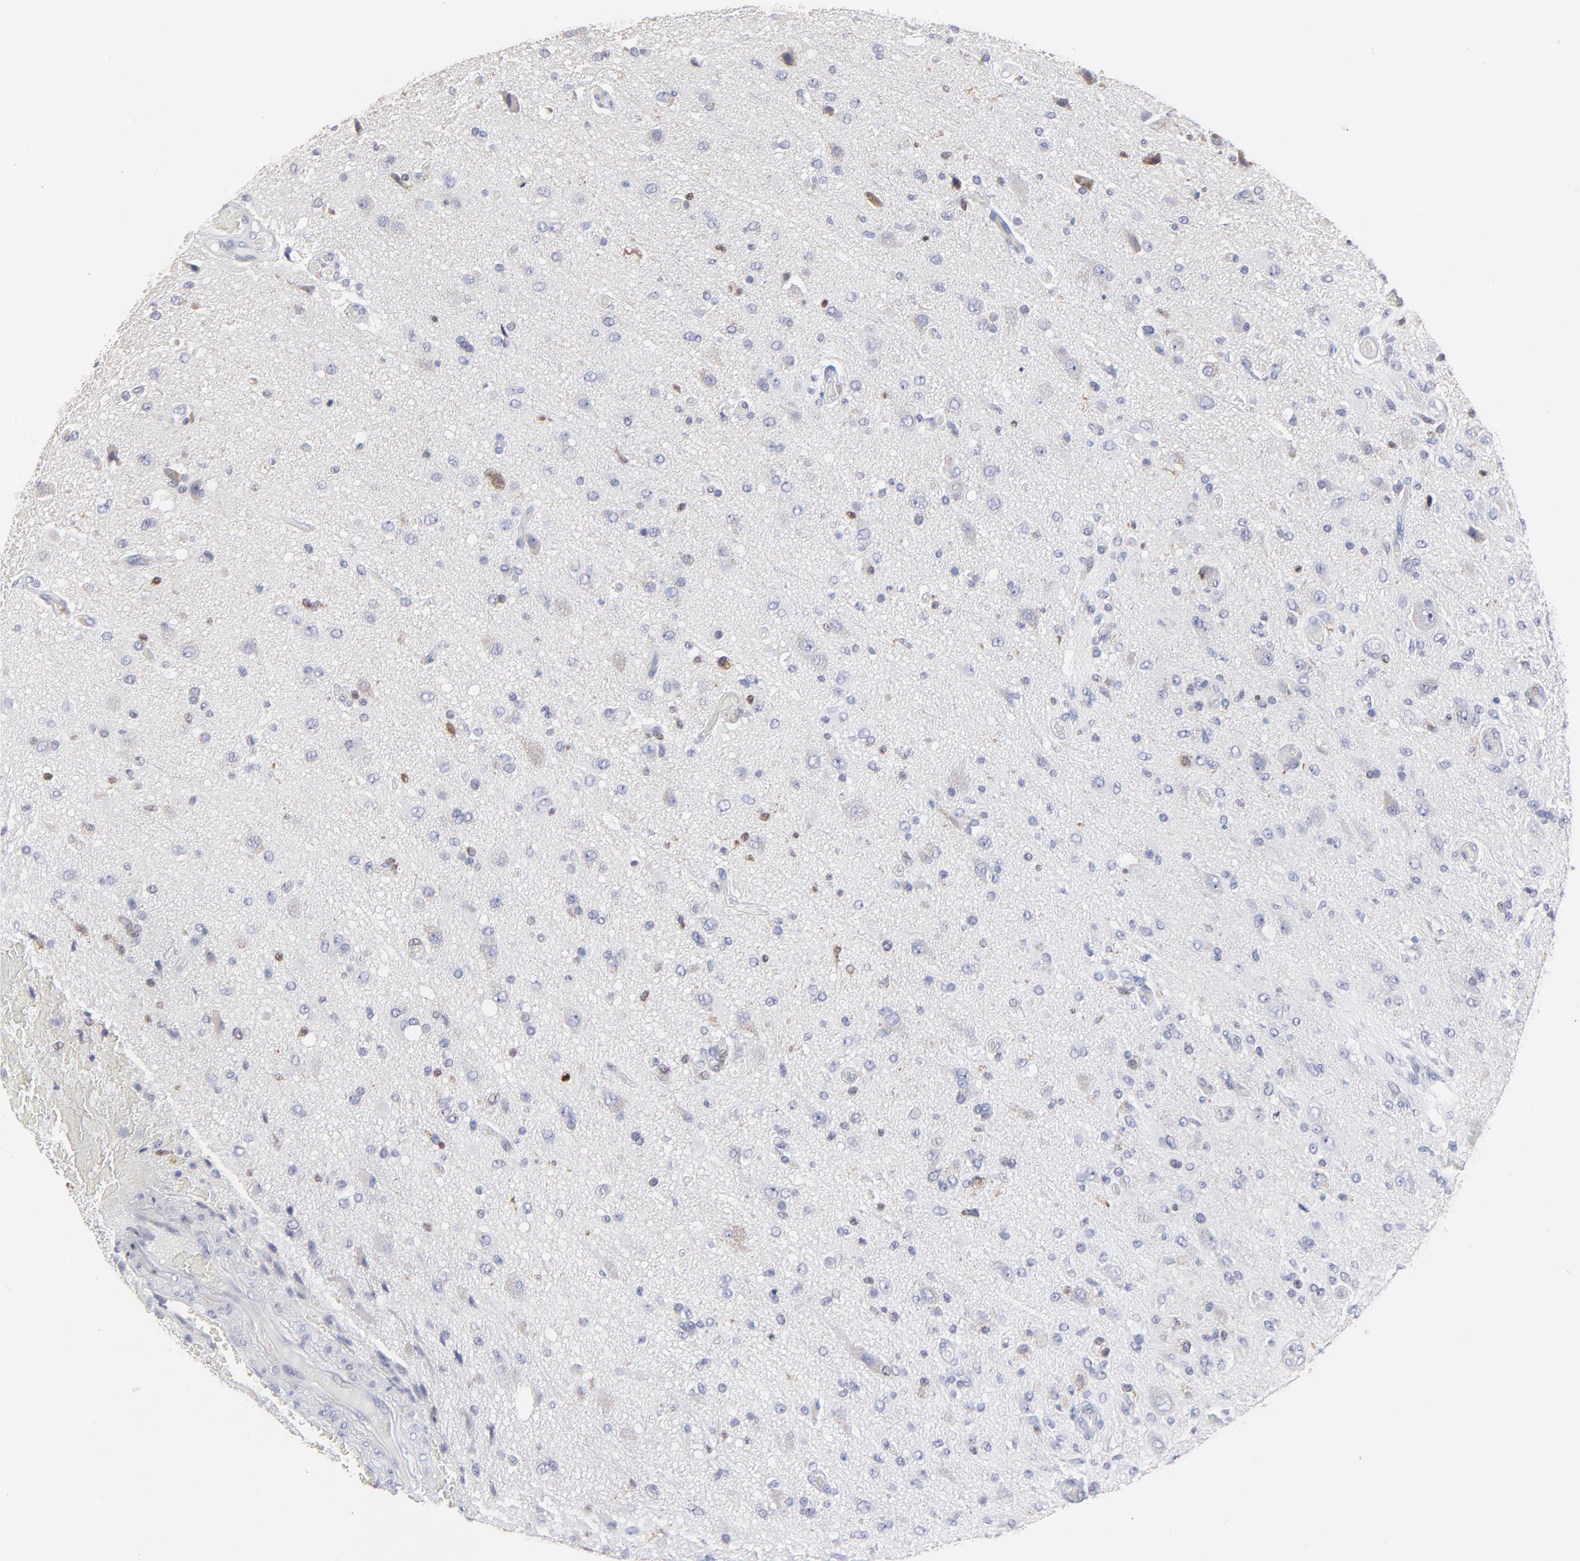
{"staining": {"intensity": "weak", "quantity": "<25%", "location": "cytoplasmic/membranous,nuclear"}, "tissue": "glioma", "cell_type": "Tumor cells", "image_type": "cancer", "snomed": [{"axis": "morphology", "description": "Normal tissue, NOS"}, {"axis": "morphology", "description": "Glioma, malignant, High grade"}, {"axis": "topography", "description": "Cerebral cortex"}], "caption": "Protein analysis of malignant high-grade glioma reveals no significant expression in tumor cells. The staining was performed using DAB (3,3'-diaminobenzidine) to visualize the protein expression in brown, while the nuclei were stained in blue with hematoxylin (Magnification: 20x).", "gene": "NCAPH", "patient": {"sex": "male", "age": 77}}